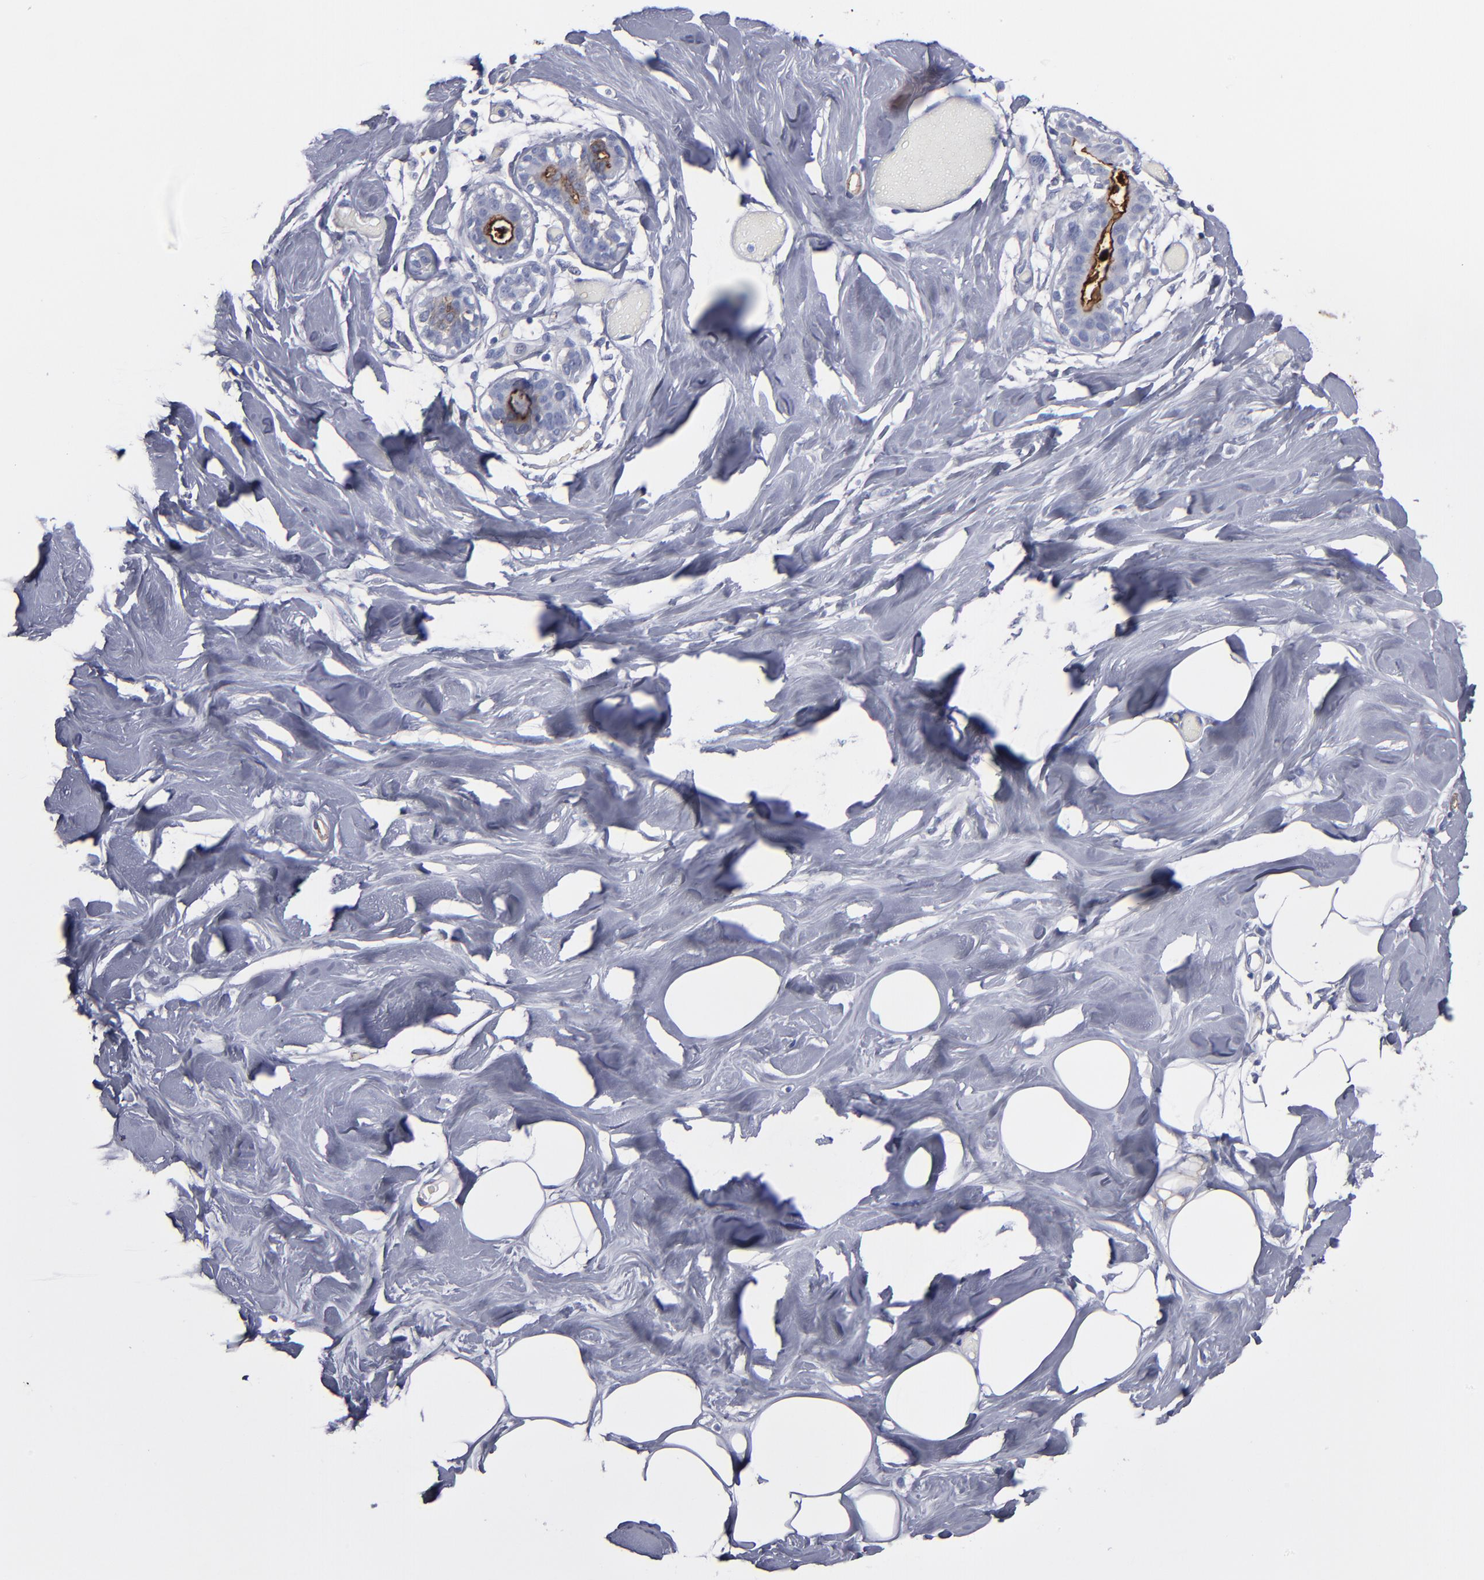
{"staining": {"intensity": "negative", "quantity": "none", "location": "none"}, "tissue": "breast", "cell_type": "Adipocytes", "image_type": "normal", "snomed": [{"axis": "morphology", "description": "Normal tissue, NOS"}, {"axis": "topography", "description": "Breast"}, {"axis": "topography", "description": "Soft tissue"}], "caption": "An immunohistochemistry image of normal breast is shown. There is no staining in adipocytes of breast.", "gene": "TM4SF1", "patient": {"sex": "female", "age": 25}}